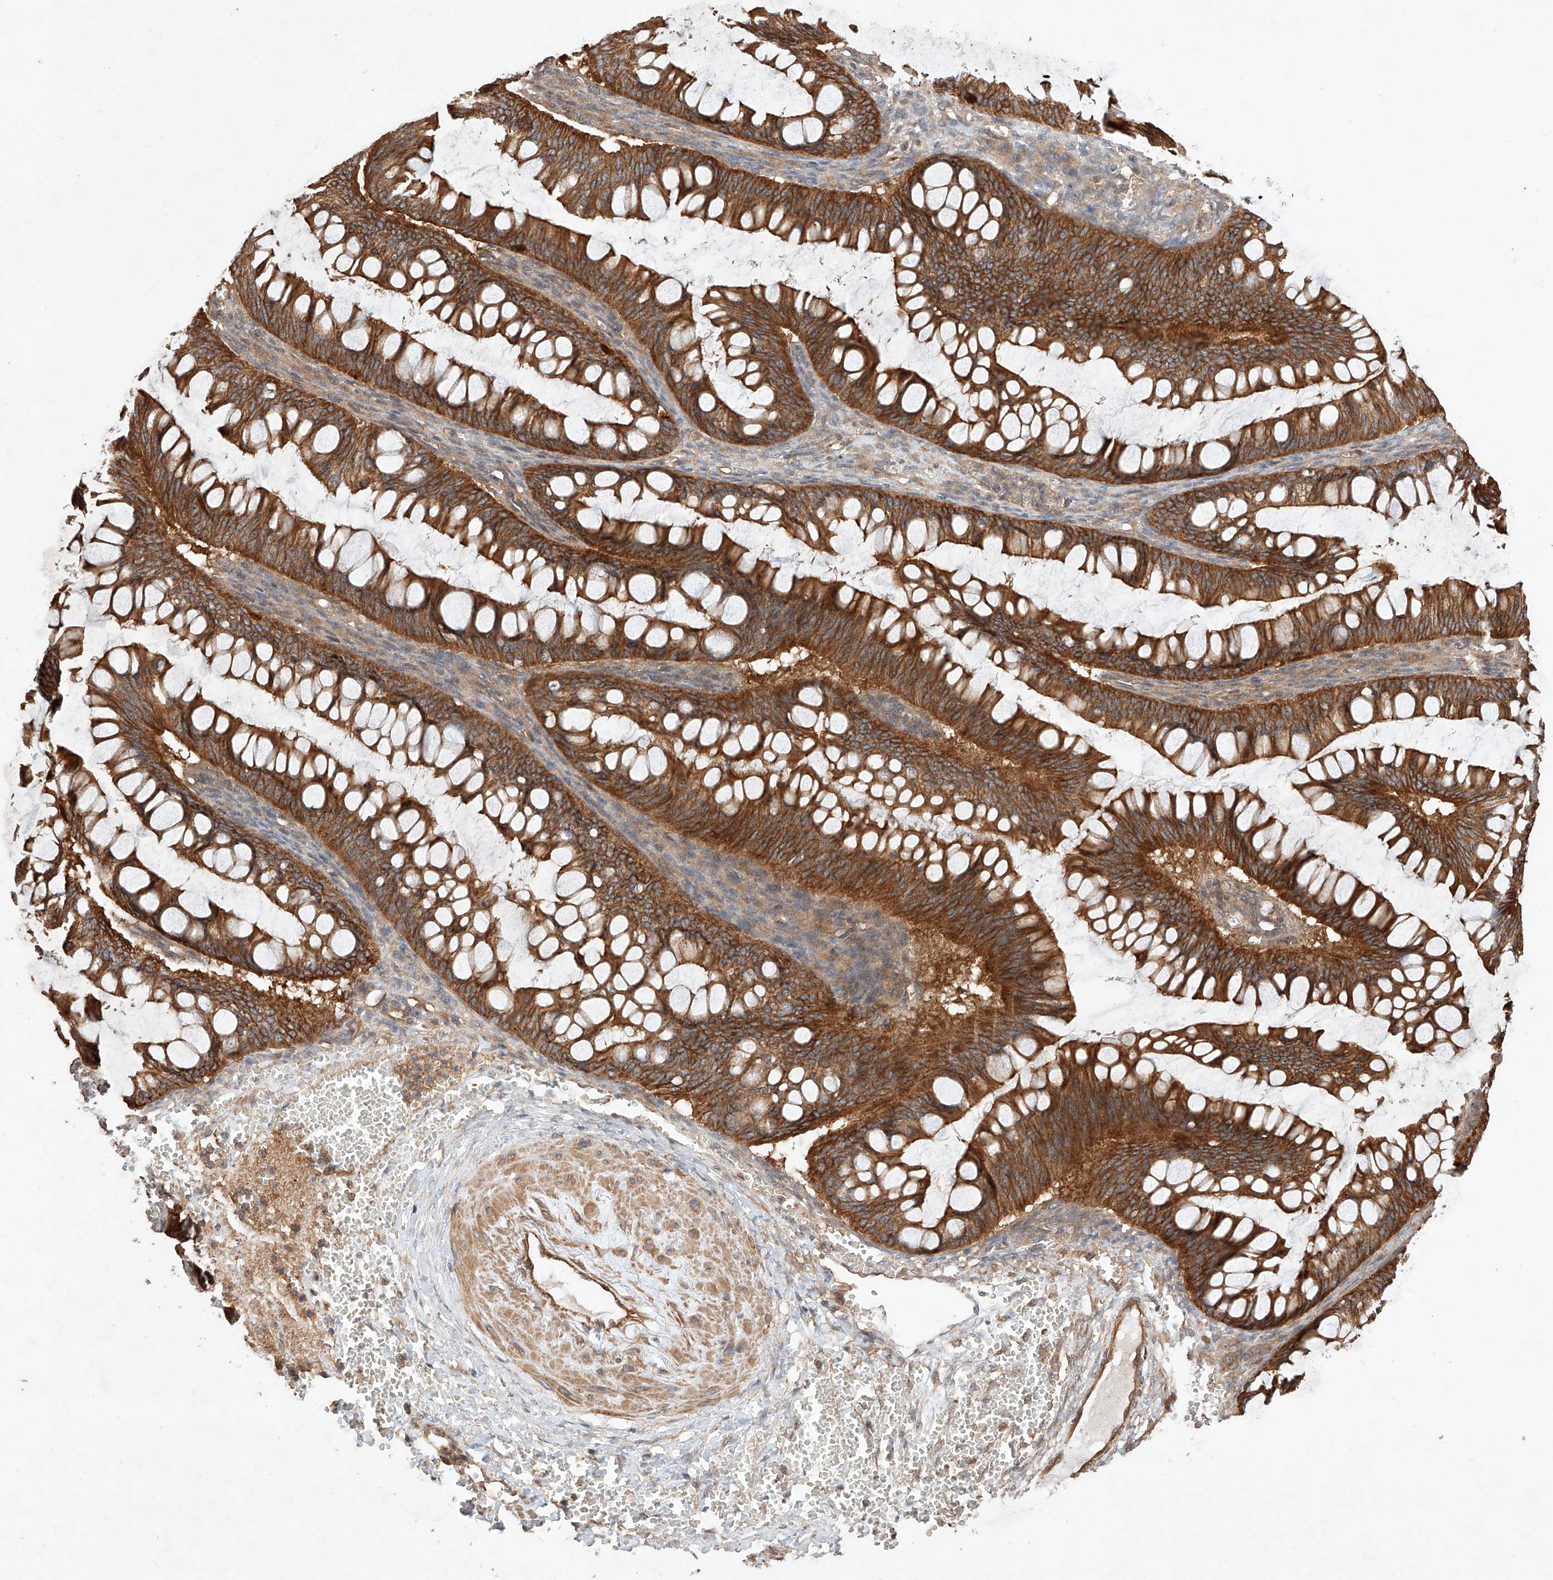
{"staining": {"intensity": "strong", "quantity": ">75%", "location": "cytoplasmic/membranous"}, "tissue": "ovarian cancer", "cell_type": "Tumor cells", "image_type": "cancer", "snomed": [{"axis": "morphology", "description": "Cystadenocarcinoma, mucinous, NOS"}, {"axis": "topography", "description": "Ovary"}], "caption": "Immunohistochemical staining of human ovarian mucinous cystadenocarcinoma reveals high levels of strong cytoplasmic/membranous staining in about >75% of tumor cells. The protein is shown in brown color, while the nuclei are stained blue.", "gene": "GHDC", "patient": {"sex": "female", "age": 73}}